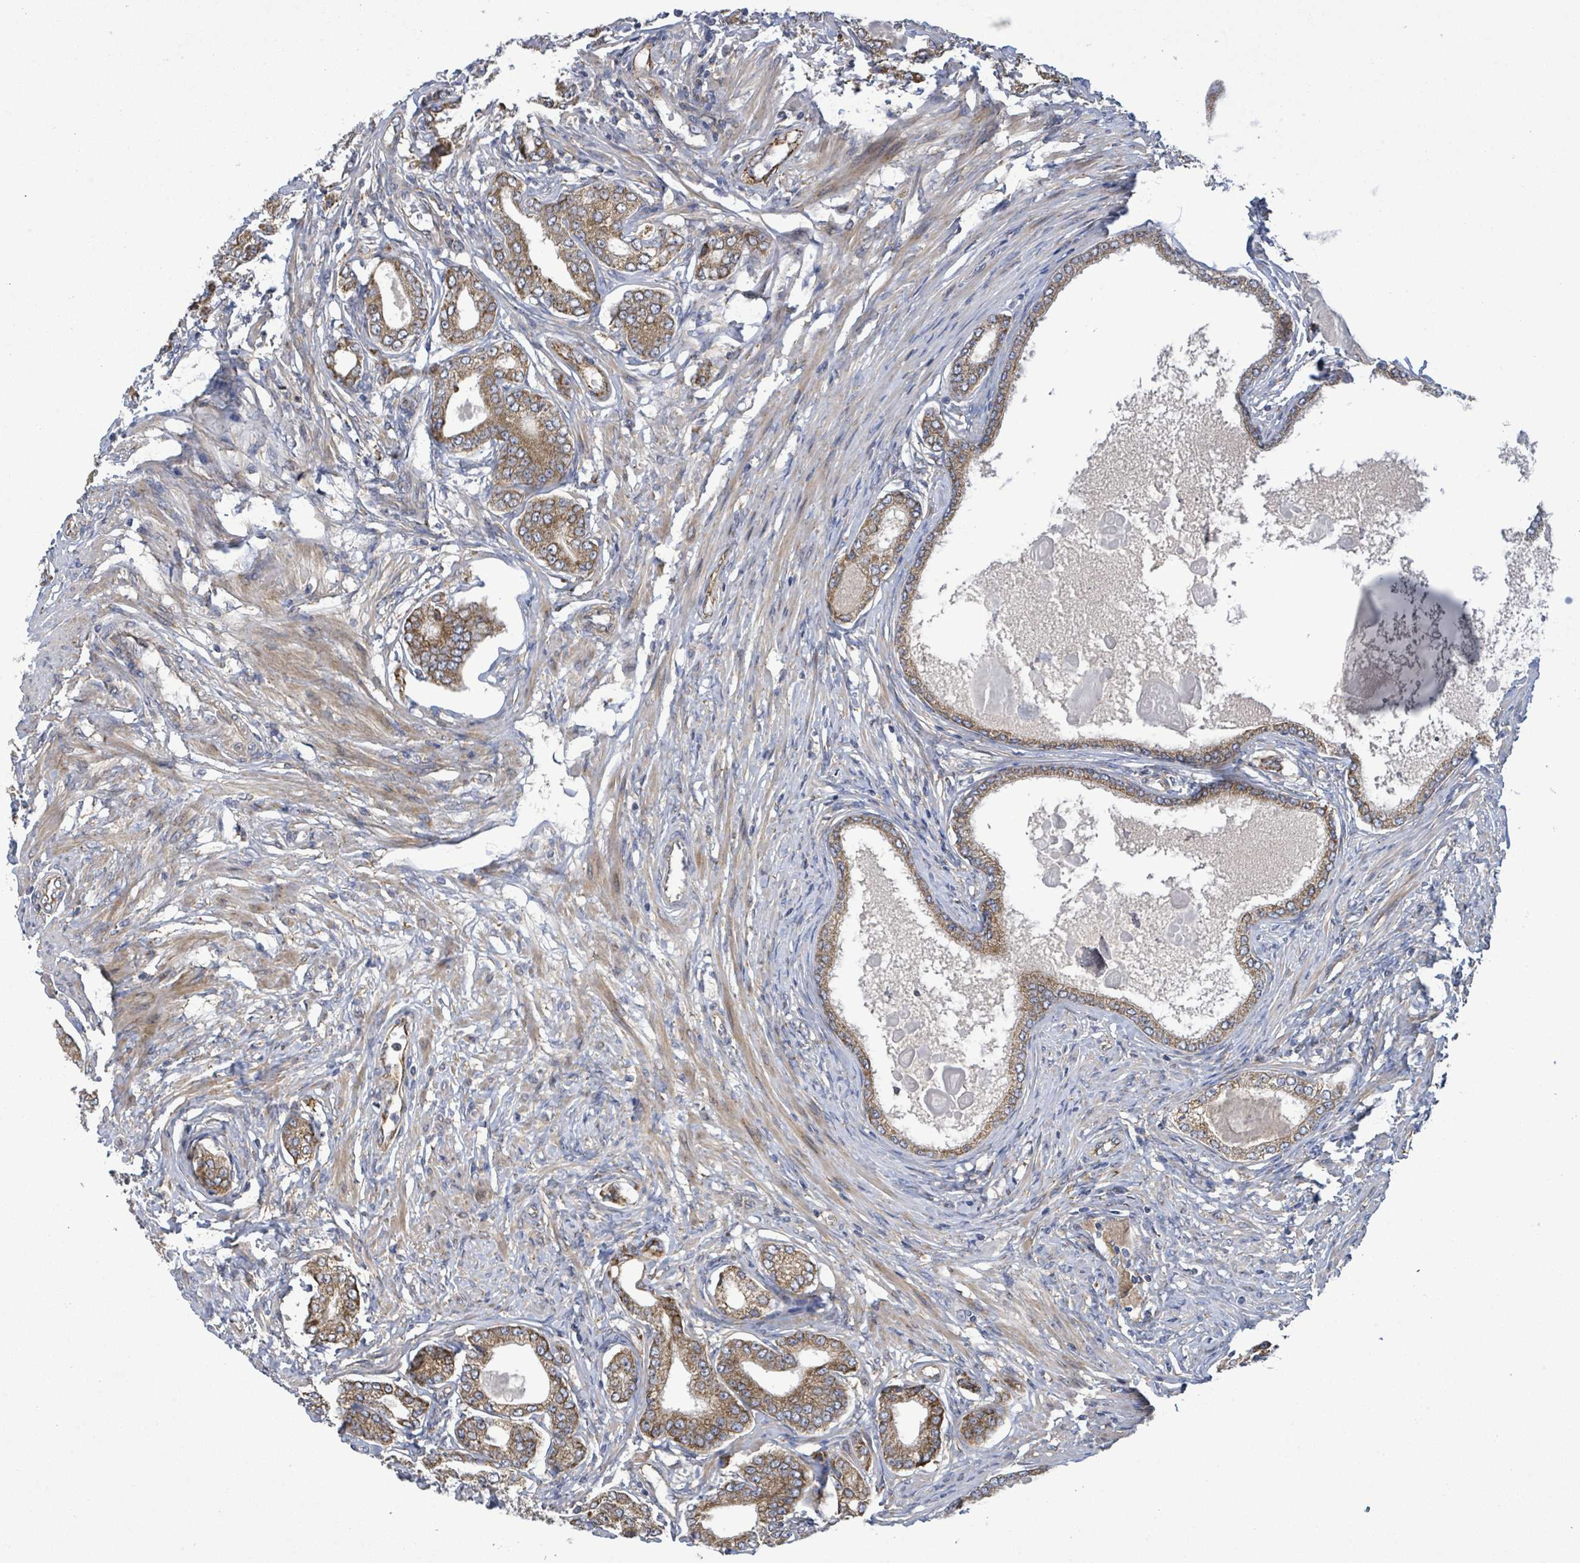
{"staining": {"intensity": "strong", "quantity": ">75%", "location": "cytoplasmic/membranous"}, "tissue": "prostate cancer", "cell_type": "Tumor cells", "image_type": "cancer", "snomed": [{"axis": "morphology", "description": "Adenocarcinoma, High grade"}, {"axis": "topography", "description": "Prostate"}], "caption": "Immunohistochemical staining of human prostate adenocarcinoma (high-grade) demonstrates high levels of strong cytoplasmic/membranous expression in approximately >75% of tumor cells.", "gene": "NOMO1", "patient": {"sex": "male", "age": 69}}